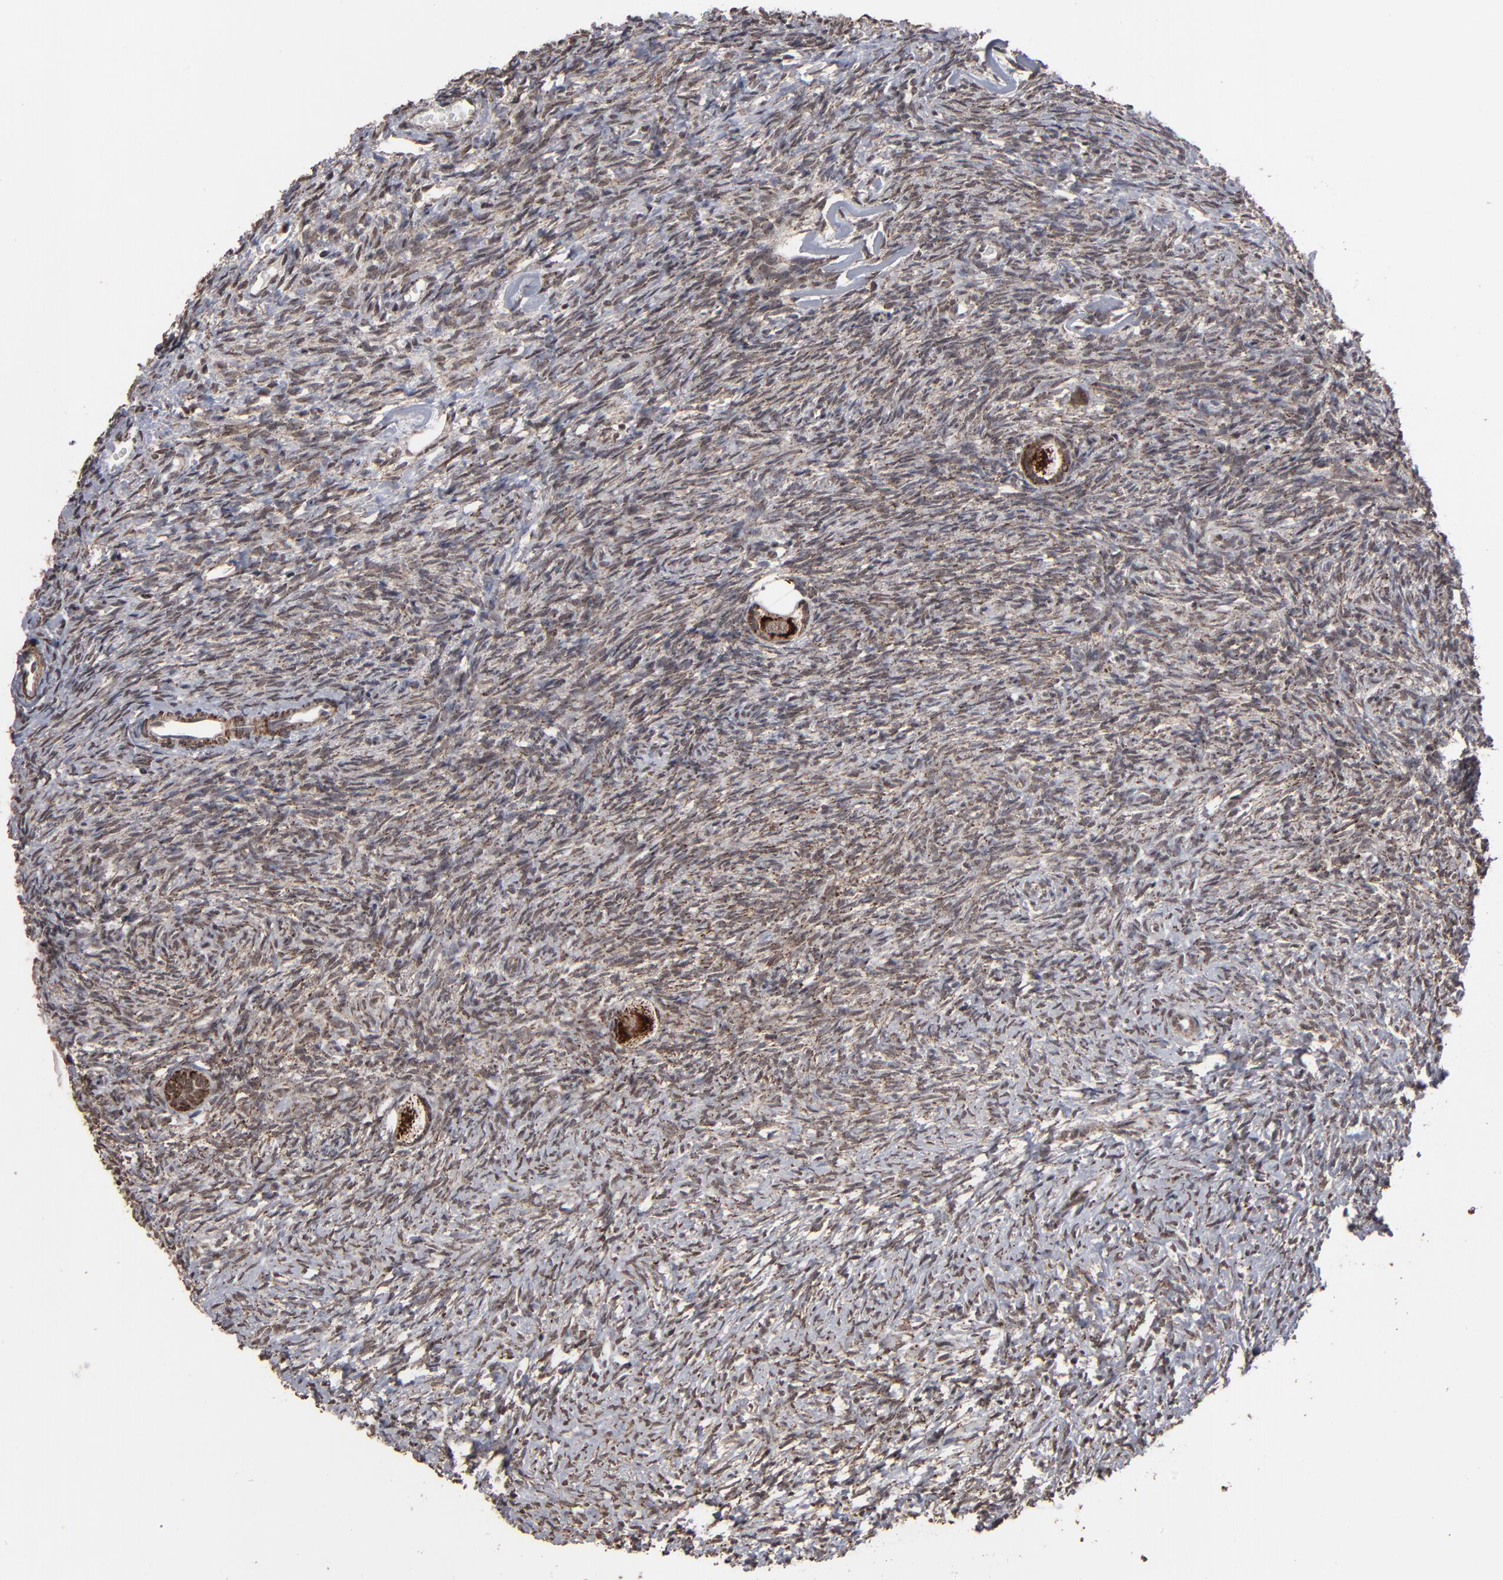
{"staining": {"intensity": "moderate", "quantity": ">75%", "location": "cytoplasmic/membranous"}, "tissue": "ovary", "cell_type": "Follicle cells", "image_type": "normal", "snomed": [{"axis": "morphology", "description": "Normal tissue, NOS"}, {"axis": "topography", "description": "Ovary"}], "caption": "The immunohistochemical stain labels moderate cytoplasmic/membranous expression in follicle cells of normal ovary. Using DAB (brown) and hematoxylin (blue) stains, captured at high magnification using brightfield microscopy.", "gene": "BNIP3", "patient": {"sex": "female", "age": 35}}